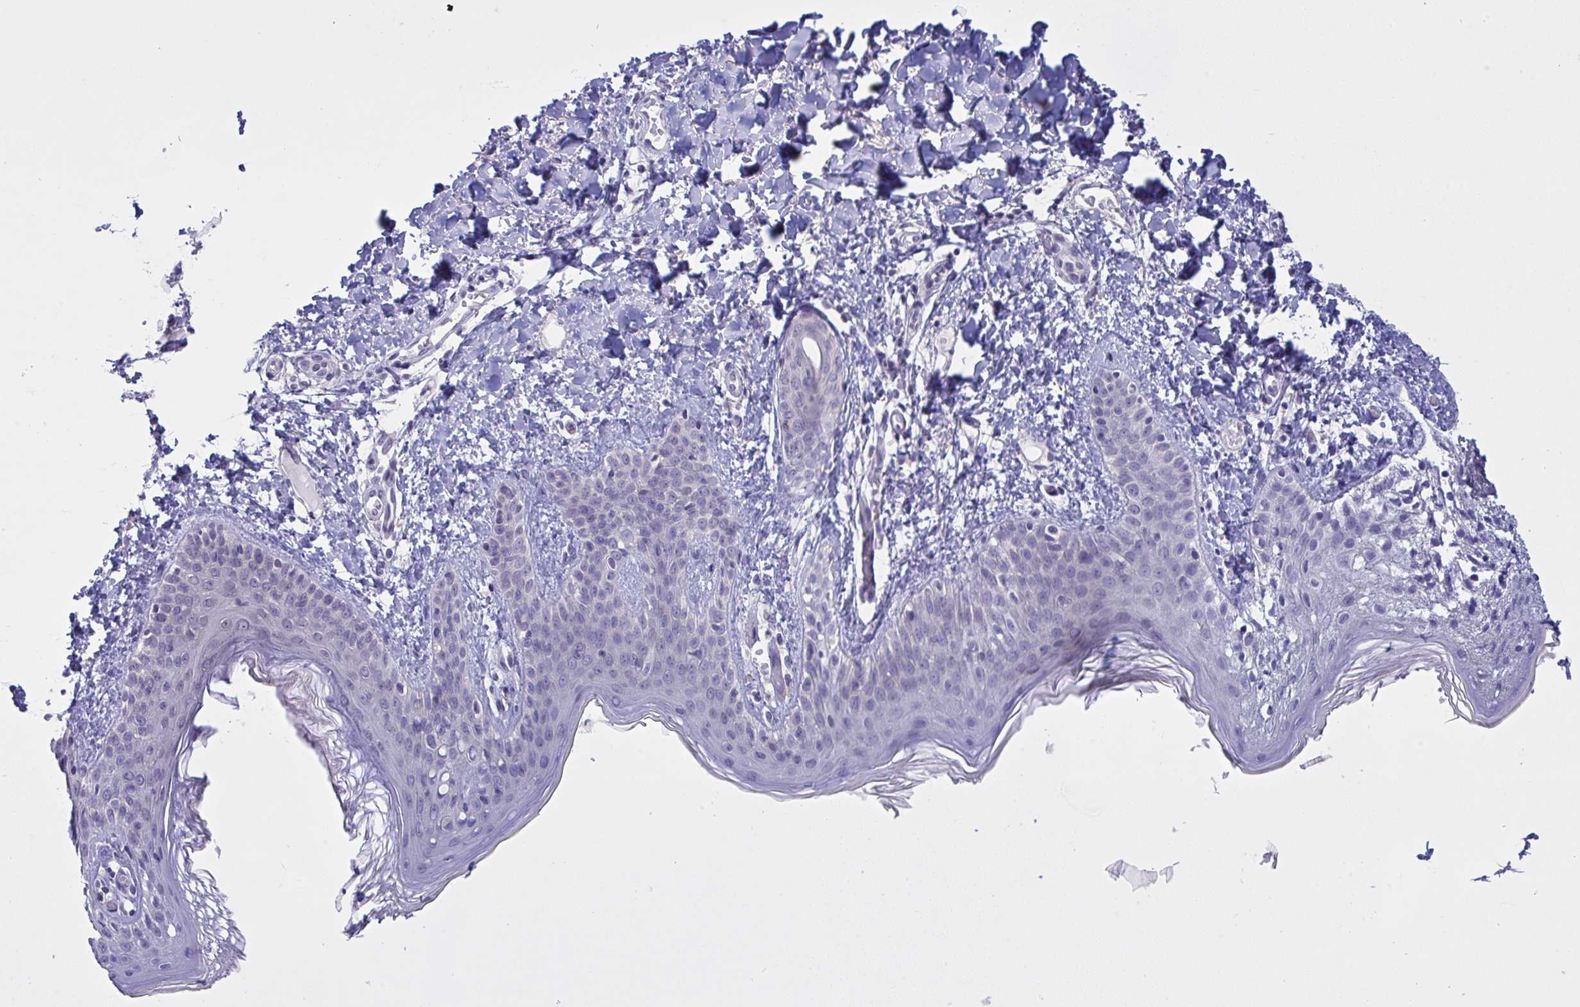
{"staining": {"intensity": "negative", "quantity": "none", "location": "none"}, "tissue": "skin", "cell_type": "Fibroblasts", "image_type": "normal", "snomed": [{"axis": "morphology", "description": "Normal tissue, NOS"}, {"axis": "topography", "description": "Skin"}], "caption": "There is no significant staining in fibroblasts of skin. The staining was performed using DAB to visualize the protein expression in brown, while the nuclei were stained in blue with hematoxylin (Magnification: 20x).", "gene": "TMEM41A", "patient": {"sex": "male", "age": 16}}